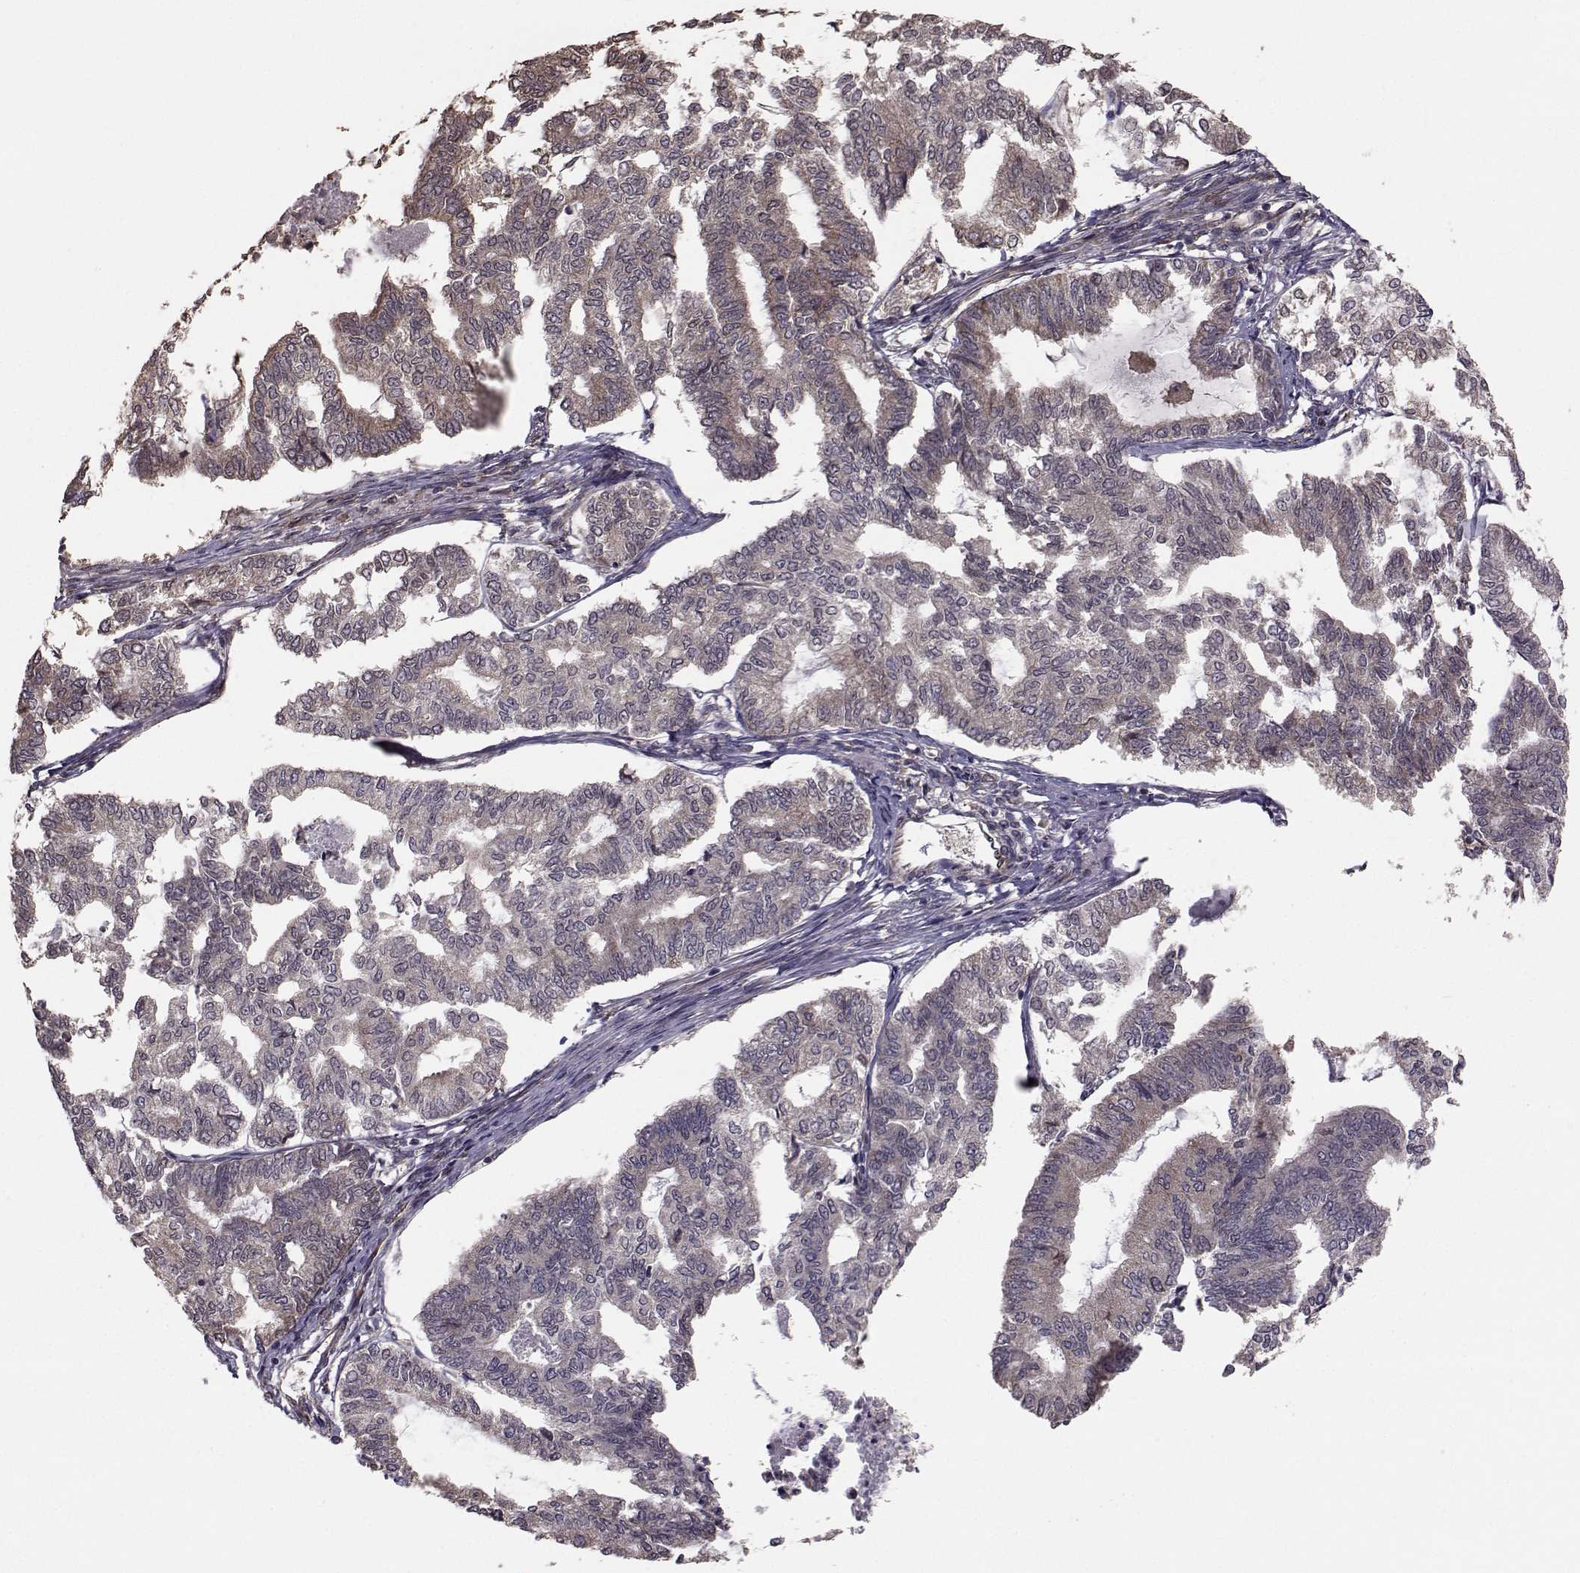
{"staining": {"intensity": "negative", "quantity": "none", "location": "none"}, "tissue": "endometrial cancer", "cell_type": "Tumor cells", "image_type": "cancer", "snomed": [{"axis": "morphology", "description": "Adenocarcinoma, NOS"}, {"axis": "topography", "description": "Endometrium"}], "caption": "Tumor cells show no significant protein positivity in endometrial cancer. The staining was performed using DAB (3,3'-diaminobenzidine) to visualize the protein expression in brown, while the nuclei were stained in blue with hematoxylin (Magnification: 20x).", "gene": "TRIP10", "patient": {"sex": "female", "age": 79}}